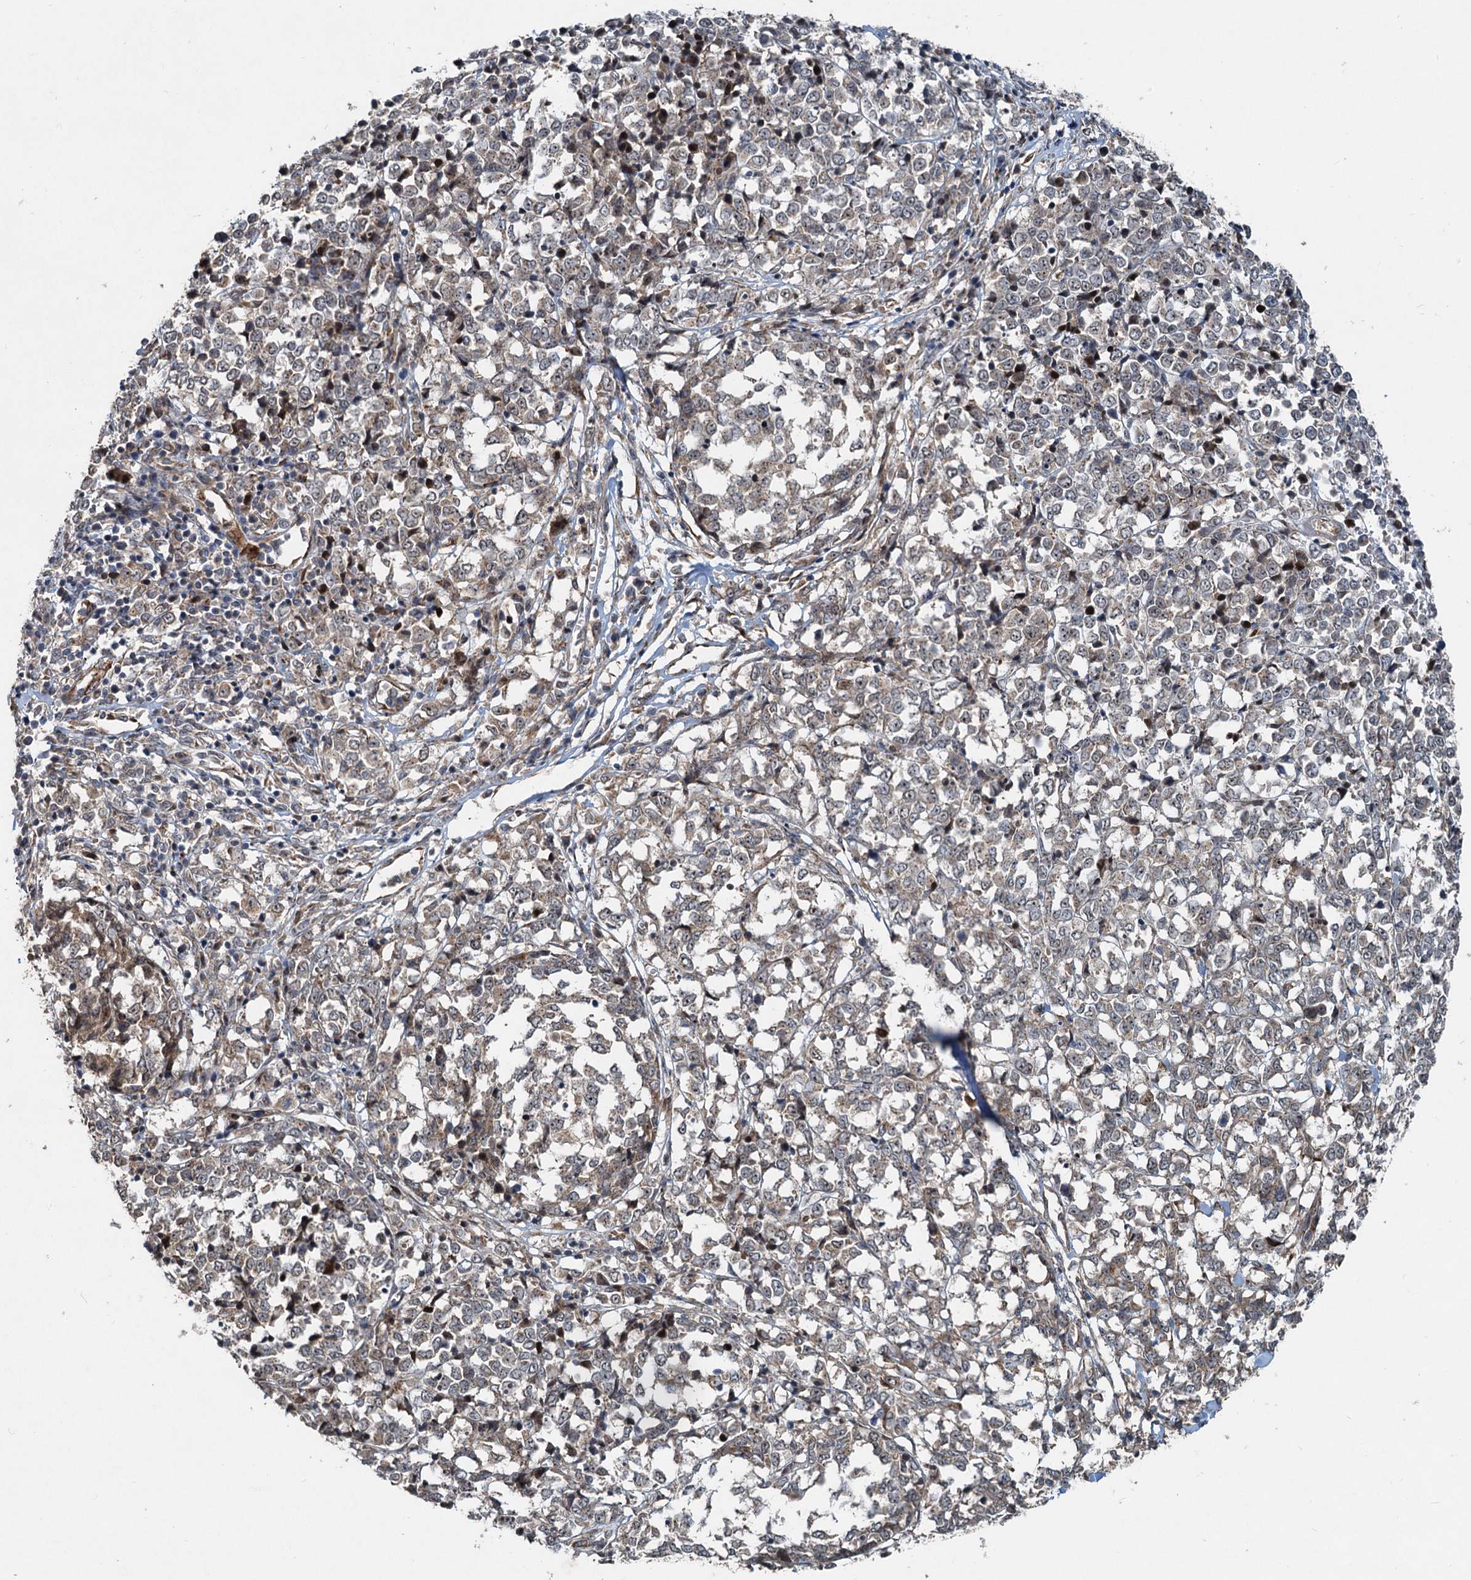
{"staining": {"intensity": "weak", "quantity": ">75%", "location": "cytoplasmic/membranous"}, "tissue": "melanoma", "cell_type": "Tumor cells", "image_type": "cancer", "snomed": [{"axis": "morphology", "description": "Malignant melanoma, NOS"}, {"axis": "topography", "description": "Skin"}], "caption": "IHC photomicrograph of neoplastic tissue: malignant melanoma stained using immunohistochemistry exhibits low levels of weak protein expression localized specifically in the cytoplasmic/membranous of tumor cells, appearing as a cytoplasmic/membranous brown color.", "gene": "CEP68", "patient": {"sex": "female", "age": 72}}